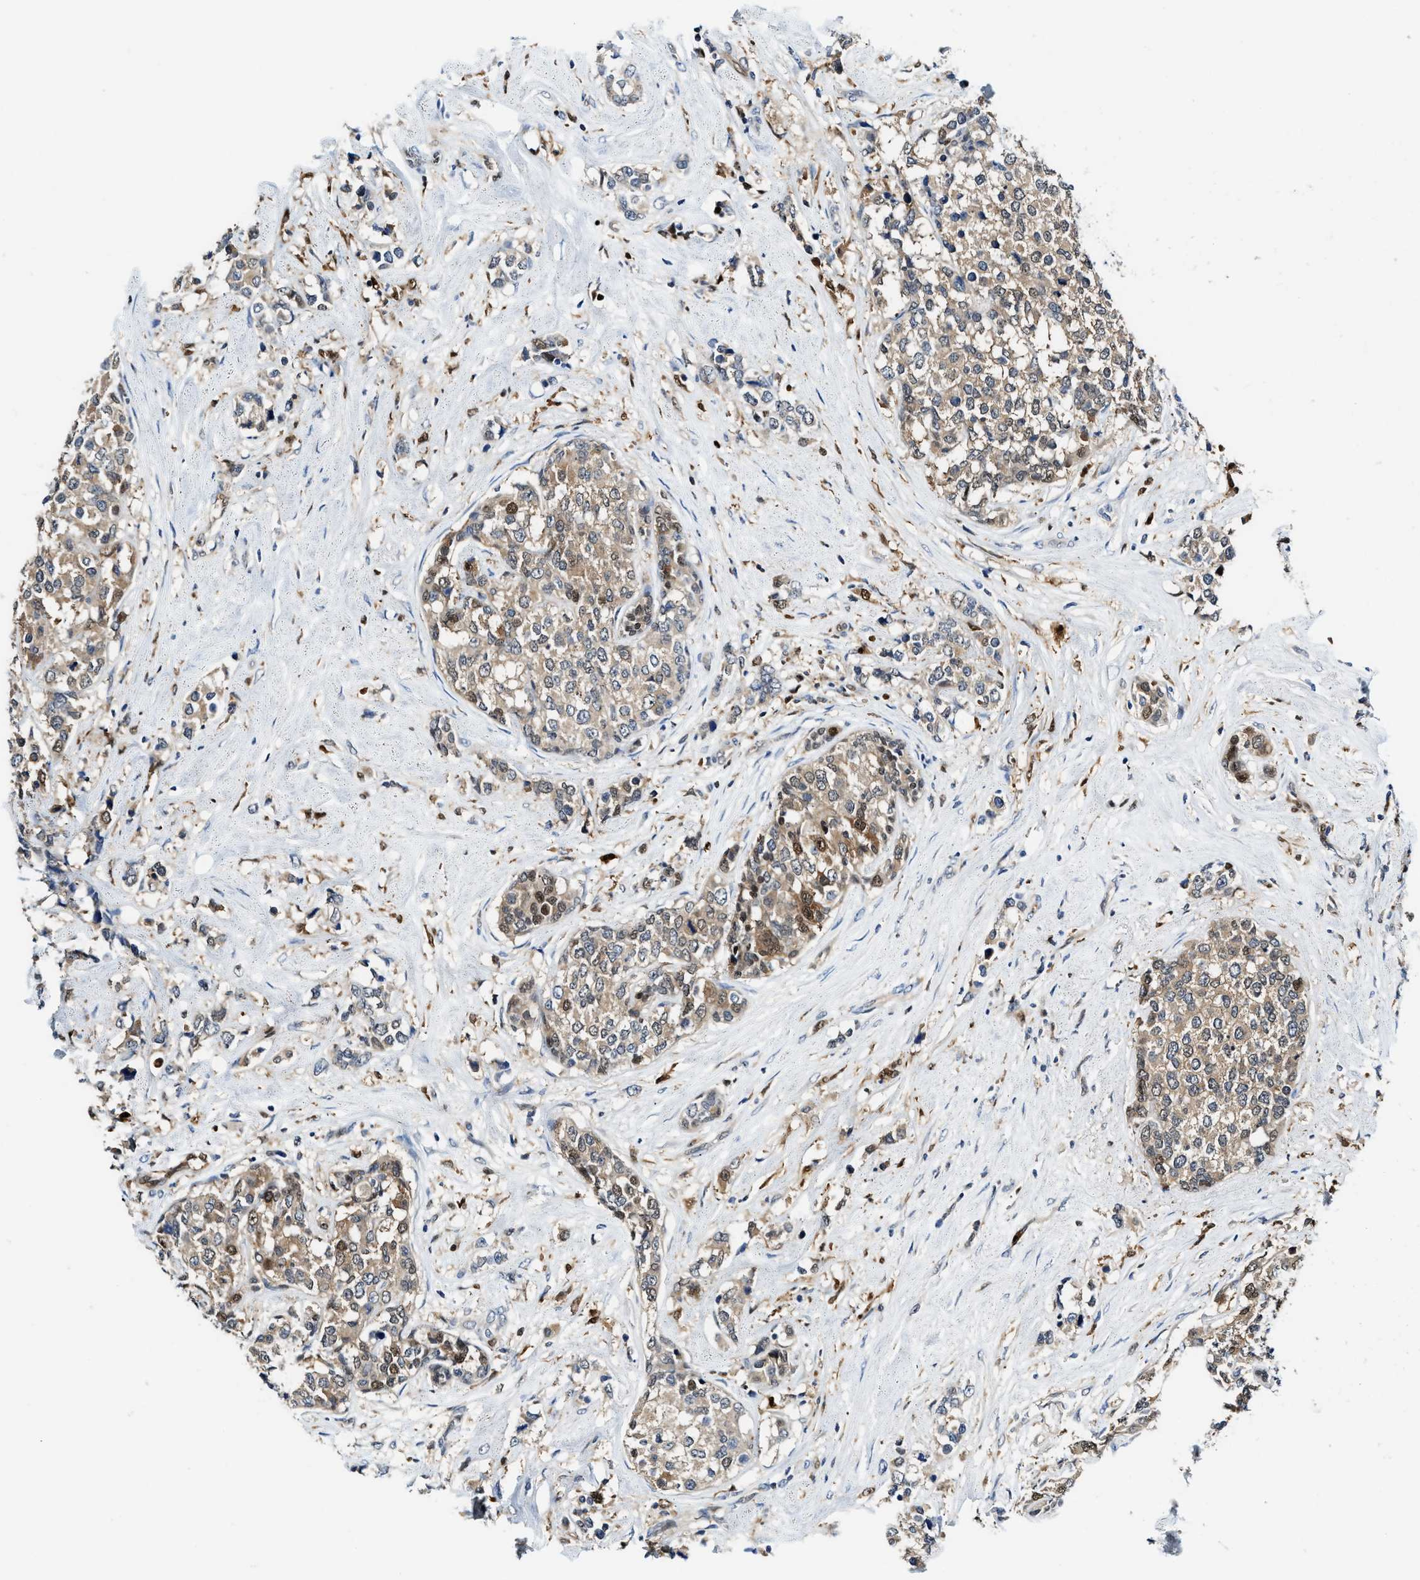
{"staining": {"intensity": "weak", "quantity": ">75%", "location": "cytoplasmic/membranous,nuclear"}, "tissue": "breast cancer", "cell_type": "Tumor cells", "image_type": "cancer", "snomed": [{"axis": "morphology", "description": "Lobular carcinoma"}, {"axis": "topography", "description": "Breast"}], "caption": "The histopathology image reveals immunohistochemical staining of breast cancer. There is weak cytoplasmic/membranous and nuclear staining is seen in about >75% of tumor cells.", "gene": "LTA4H", "patient": {"sex": "female", "age": 59}}